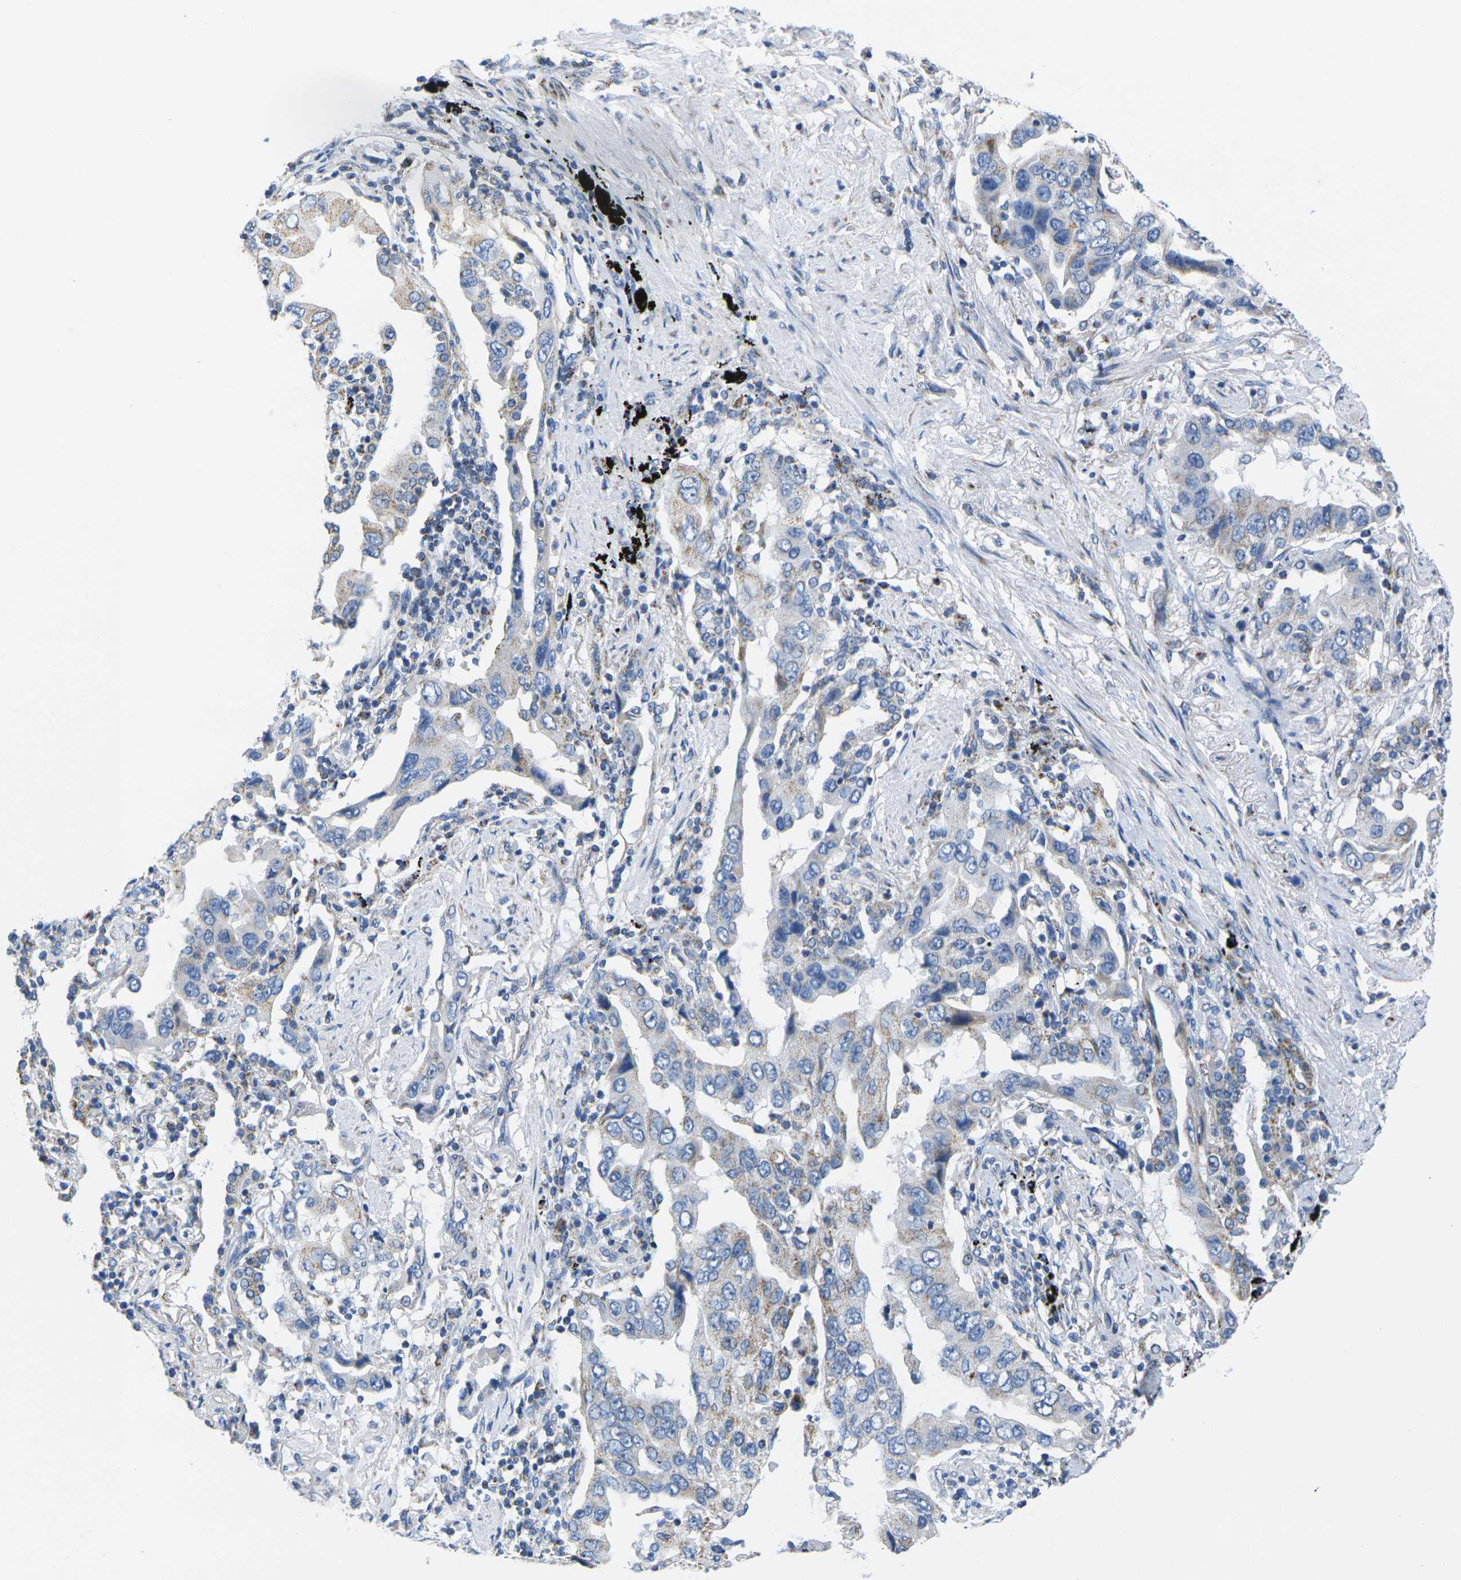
{"staining": {"intensity": "moderate", "quantity": "<25%", "location": "cytoplasmic/membranous"}, "tissue": "lung cancer", "cell_type": "Tumor cells", "image_type": "cancer", "snomed": [{"axis": "morphology", "description": "Adenocarcinoma, NOS"}, {"axis": "topography", "description": "Lung"}], "caption": "This is an image of IHC staining of adenocarcinoma (lung), which shows moderate staining in the cytoplasmic/membranous of tumor cells.", "gene": "TMEM204", "patient": {"sex": "female", "age": 65}}